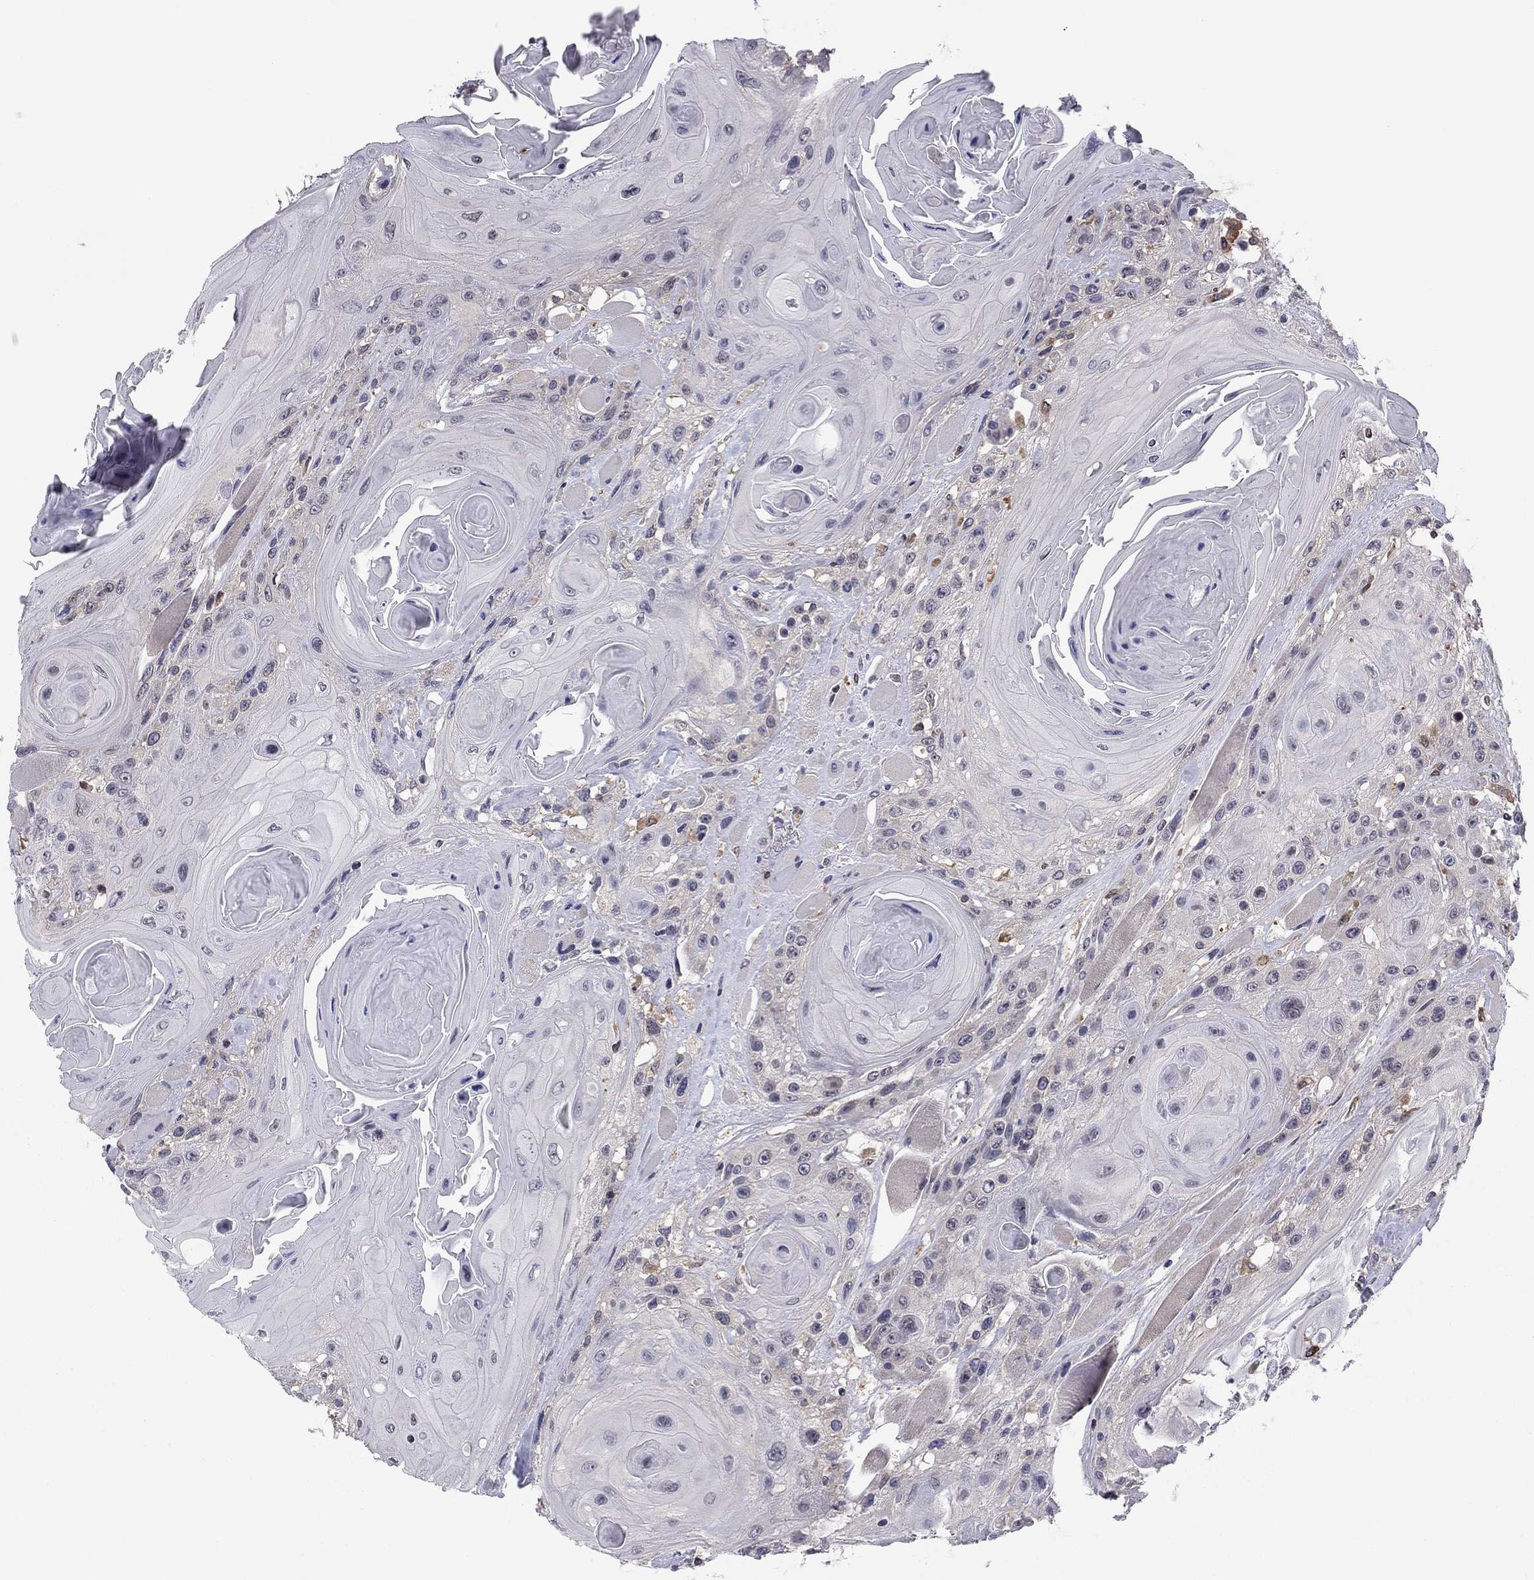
{"staining": {"intensity": "negative", "quantity": "none", "location": "none"}, "tissue": "head and neck cancer", "cell_type": "Tumor cells", "image_type": "cancer", "snomed": [{"axis": "morphology", "description": "Squamous cell carcinoma, NOS"}, {"axis": "topography", "description": "Head-Neck"}], "caption": "Head and neck cancer was stained to show a protein in brown. There is no significant positivity in tumor cells. (DAB IHC, high magnification).", "gene": "PLCB2", "patient": {"sex": "female", "age": 59}}